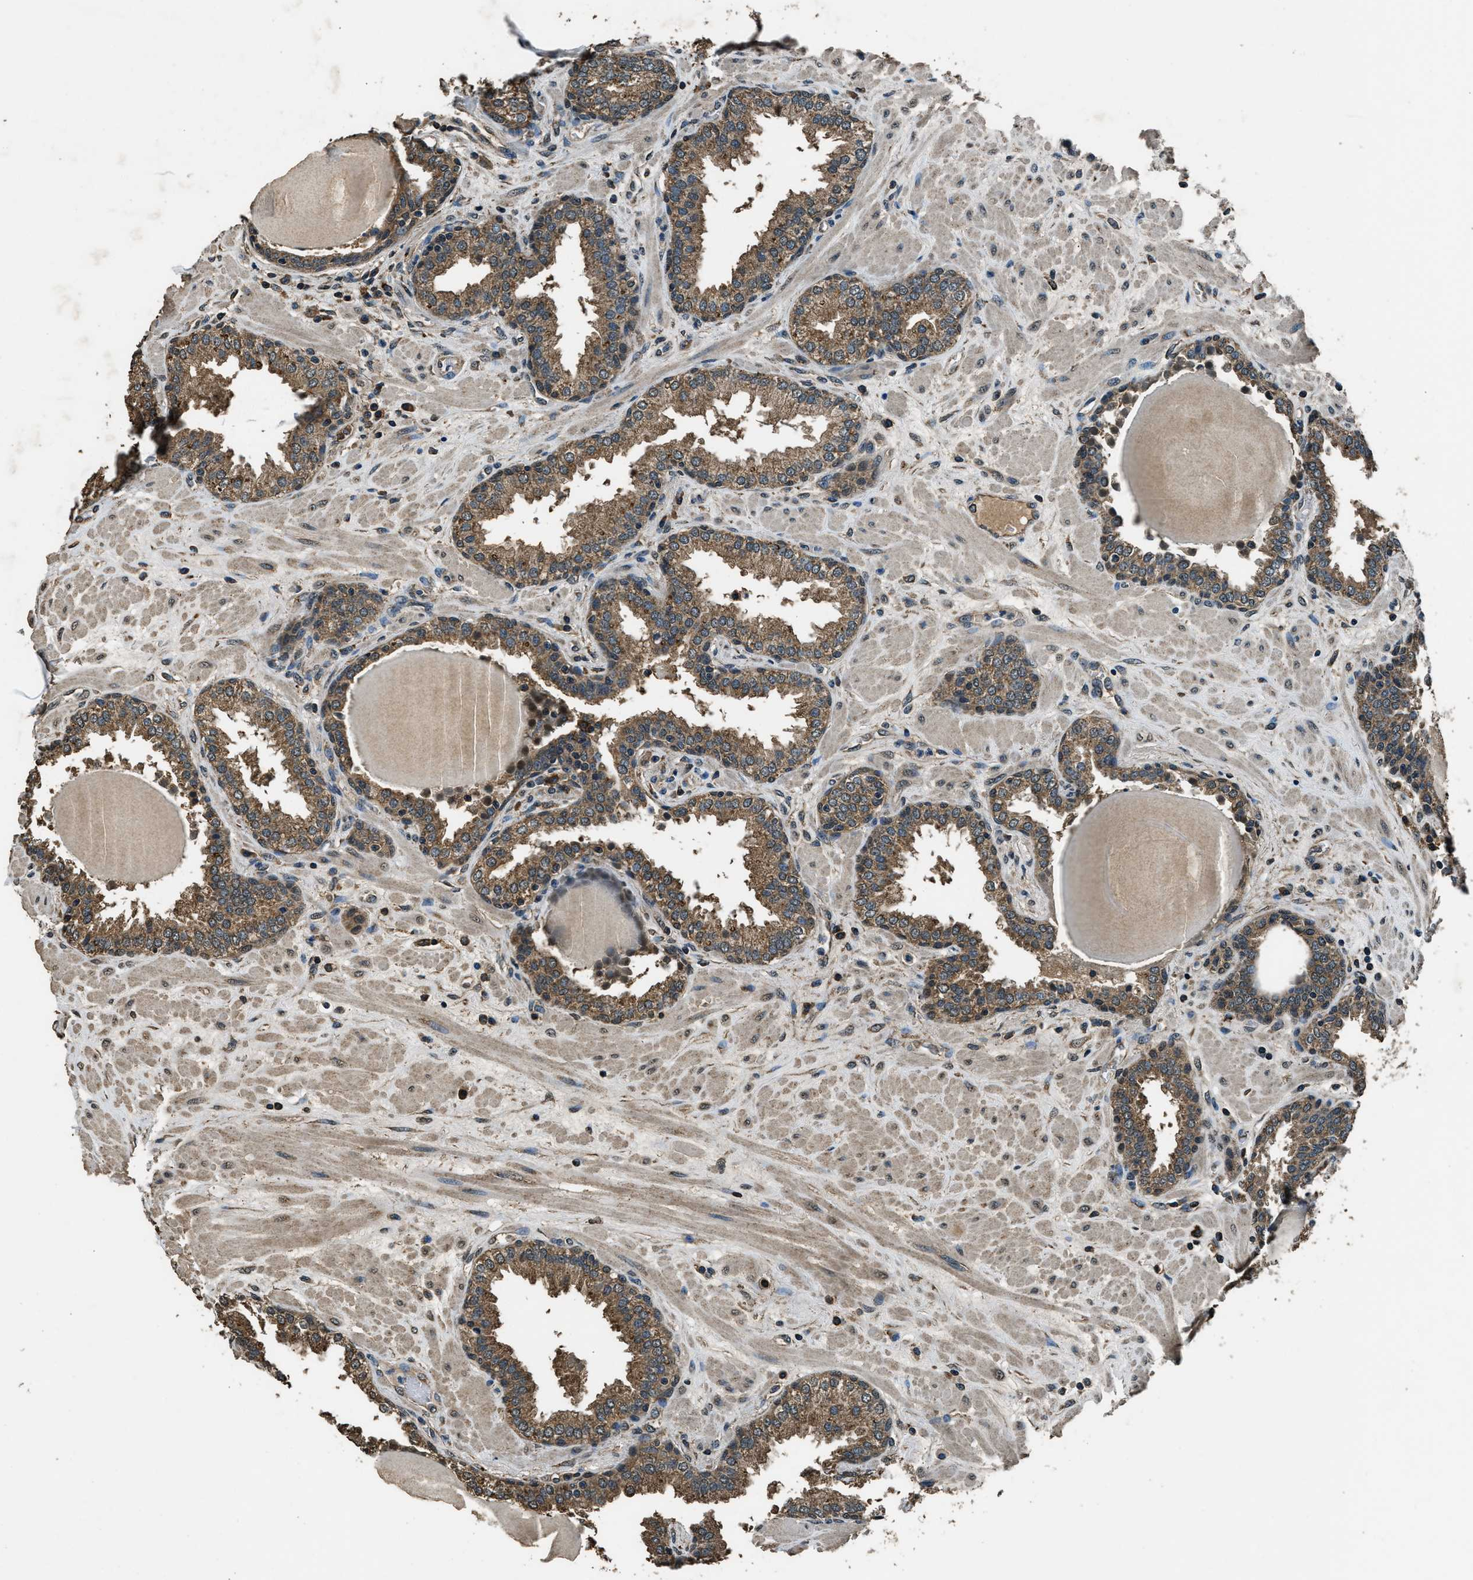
{"staining": {"intensity": "weak", "quantity": ">75%", "location": "cytoplasmic/membranous"}, "tissue": "prostate", "cell_type": "Glandular cells", "image_type": "normal", "snomed": [{"axis": "morphology", "description": "Normal tissue, NOS"}, {"axis": "topography", "description": "Prostate"}], "caption": "High-power microscopy captured an IHC photomicrograph of normal prostate, revealing weak cytoplasmic/membranous staining in approximately >75% of glandular cells.", "gene": "SALL3", "patient": {"sex": "male", "age": 51}}